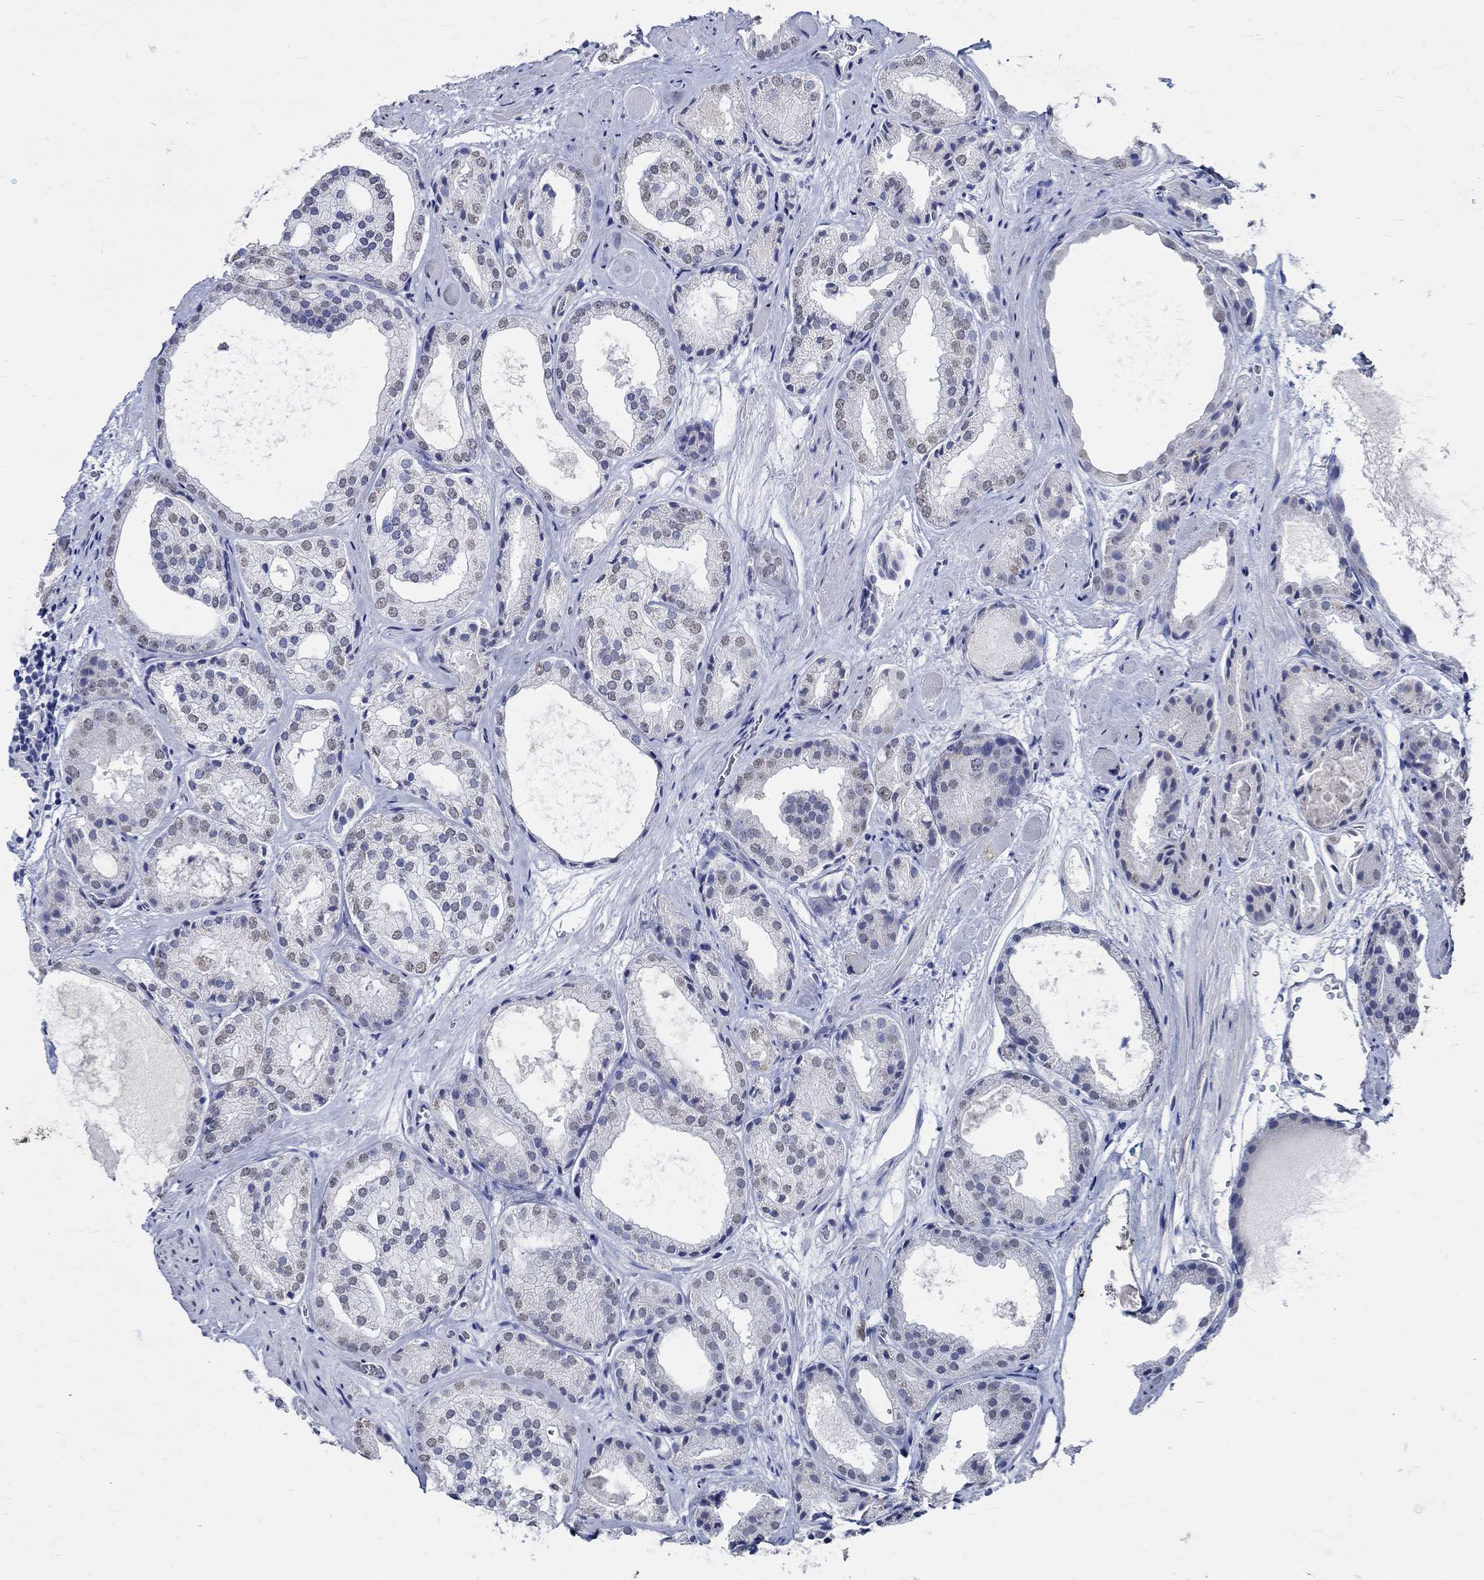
{"staining": {"intensity": "weak", "quantity": "<25%", "location": "nuclear"}, "tissue": "prostate cancer", "cell_type": "Tumor cells", "image_type": "cancer", "snomed": [{"axis": "morphology", "description": "Adenocarcinoma, Low grade"}, {"axis": "topography", "description": "Prostate"}], "caption": "Immunohistochemistry (IHC) of prostate cancer displays no positivity in tumor cells.", "gene": "TSPAN16", "patient": {"sex": "male", "age": 69}}